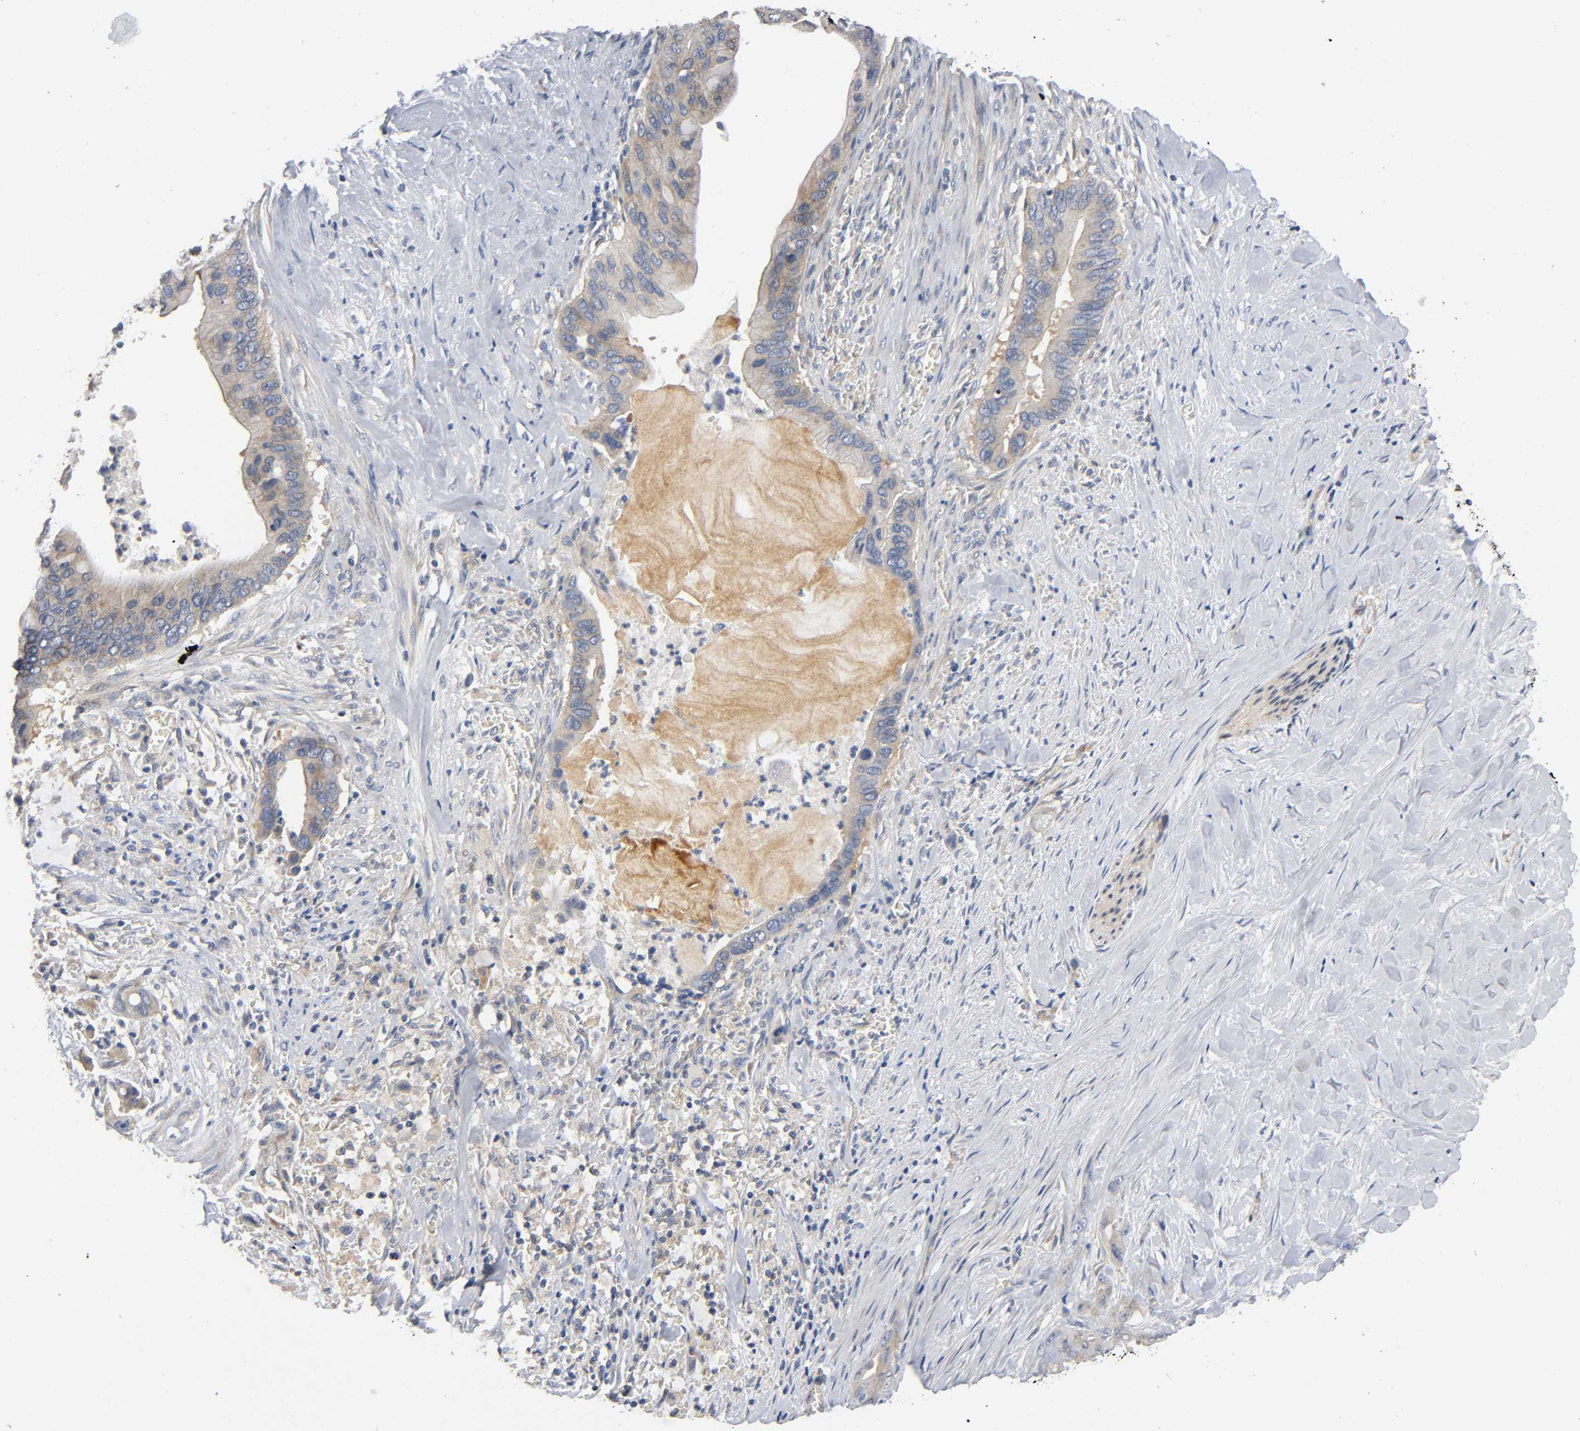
{"staining": {"intensity": "moderate", "quantity": ">75%", "location": "cytoplasmic/membranous"}, "tissue": "pancreatic cancer", "cell_type": "Tumor cells", "image_type": "cancer", "snomed": [{"axis": "morphology", "description": "Adenocarcinoma, NOS"}, {"axis": "topography", "description": "Pancreas"}], "caption": "Pancreatic cancer was stained to show a protein in brown. There is medium levels of moderate cytoplasmic/membranous positivity in approximately >75% of tumor cells. The staining is performed using DAB brown chromogen to label protein expression. The nuclei are counter-stained blue using hematoxylin.", "gene": "HDAC6", "patient": {"sex": "male", "age": 59}}